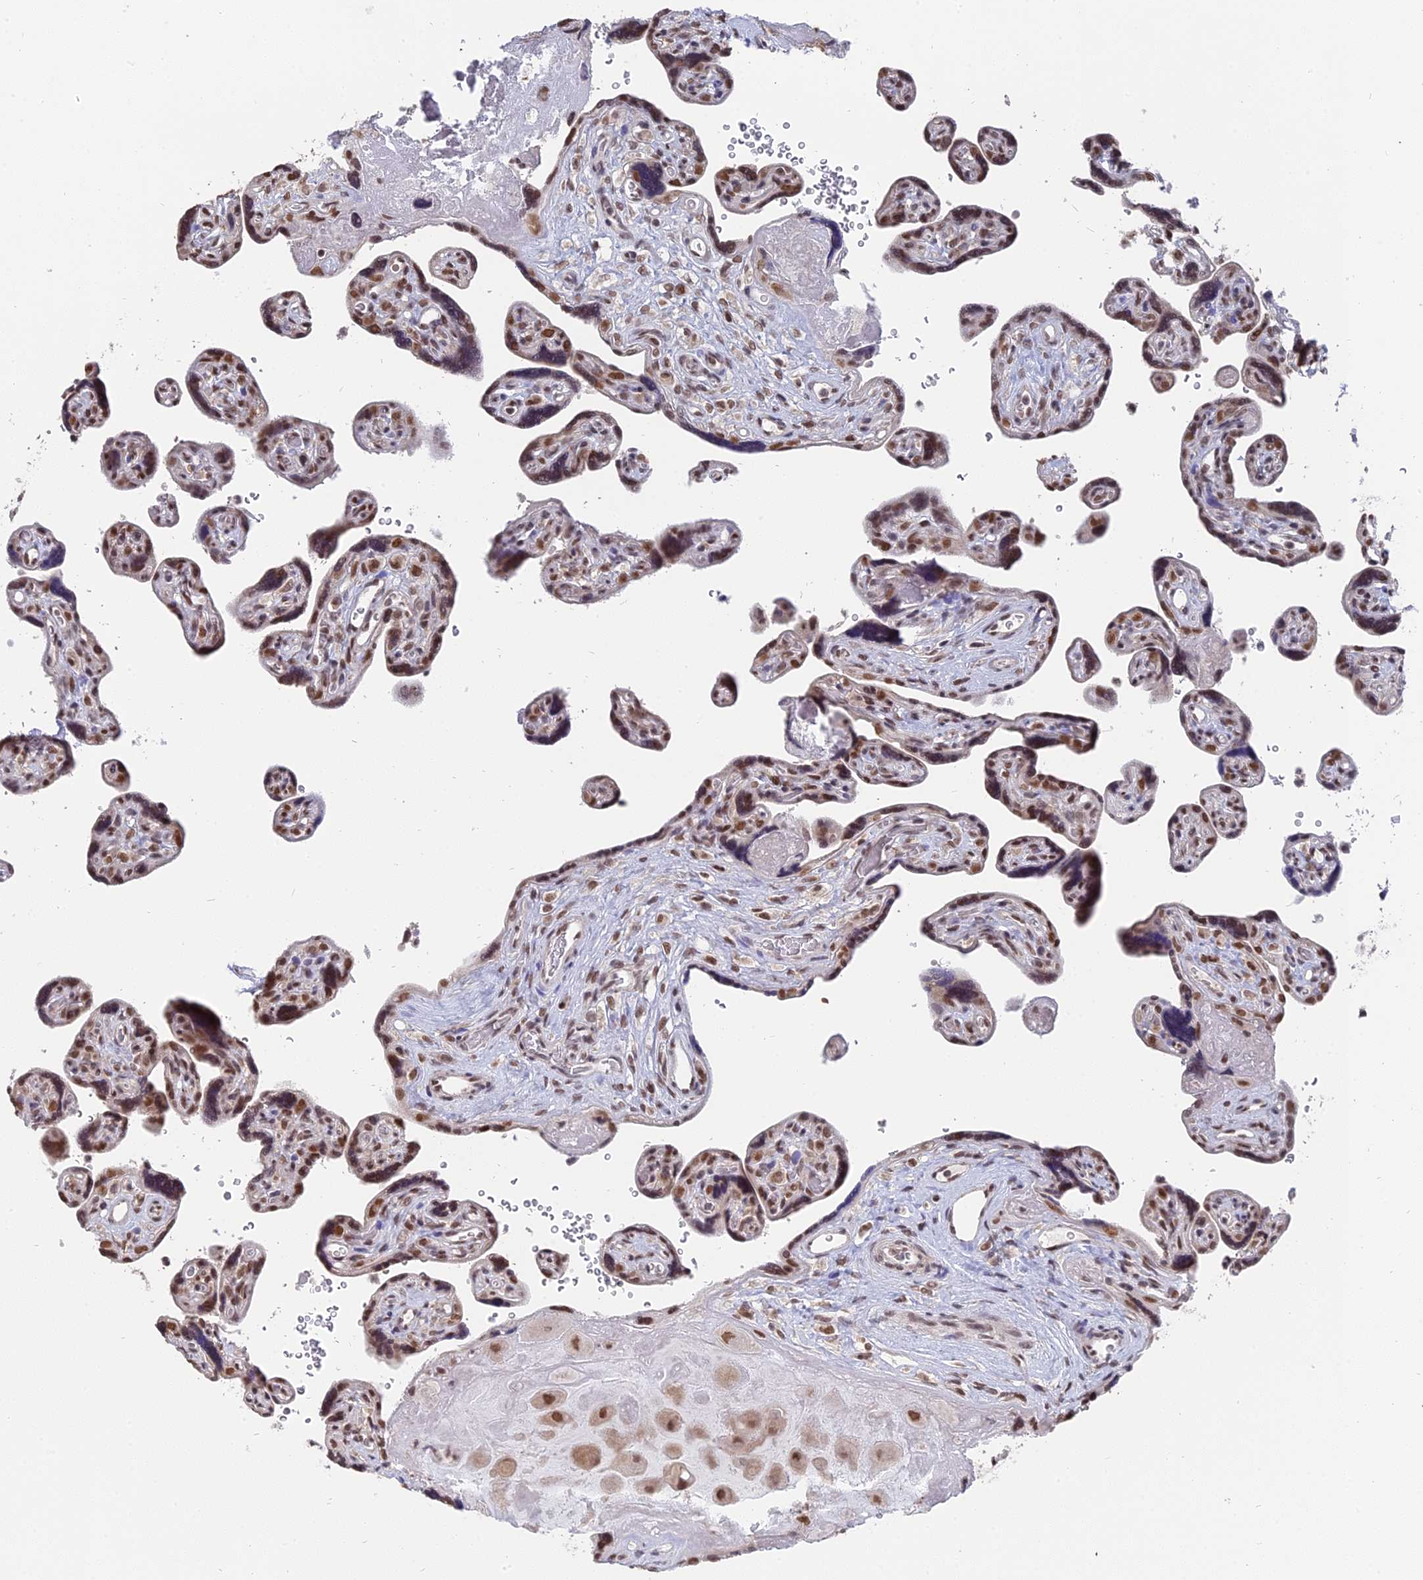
{"staining": {"intensity": "moderate", "quantity": ">75%", "location": "nuclear"}, "tissue": "placenta", "cell_type": "Decidual cells", "image_type": "normal", "snomed": [{"axis": "morphology", "description": "Normal tissue, NOS"}, {"axis": "topography", "description": "Placenta"}], "caption": "Normal placenta shows moderate nuclear positivity in about >75% of decidual cells, visualized by immunohistochemistry. Ihc stains the protein in brown and the nuclei are stained blue.", "gene": "NR1H3", "patient": {"sex": "female", "age": 39}}